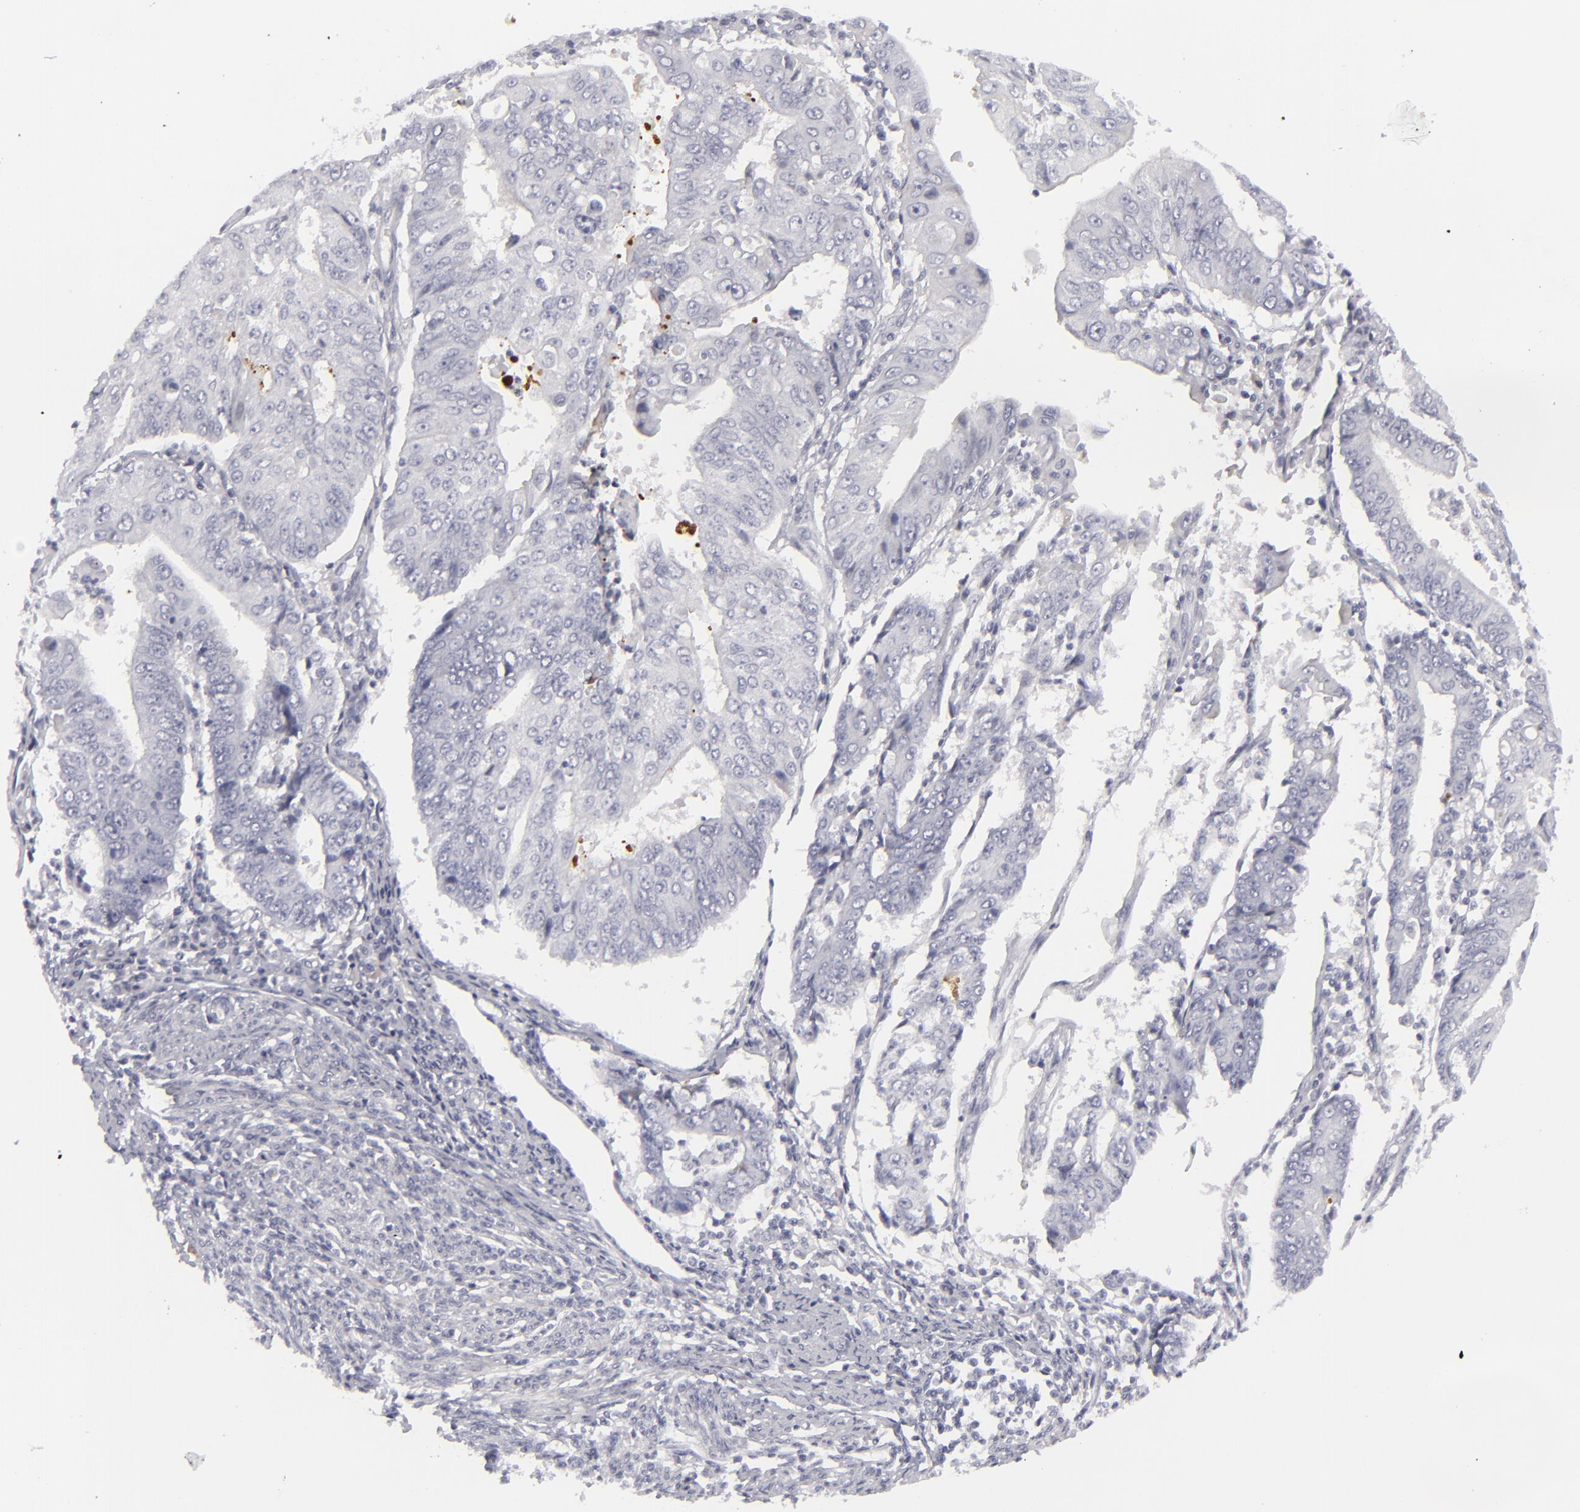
{"staining": {"intensity": "negative", "quantity": "none", "location": "none"}, "tissue": "endometrial cancer", "cell_type": "Tumor cells", "image_type": "cancer", "snomed": [{"axis": "morphology", "description": "Adenocarcinoma, NOS"}, {"axis": "topography", "description": "Endometrium"}], "caption": "Tumor cells are negative for protein expression in human adenocarcinoma (endometrial). (DAB (3,3'-diaminobenzidine) IHC with hematoxylin counter stain).", "gene": "C9", "patient": {"sex": "female", "age": 75}}